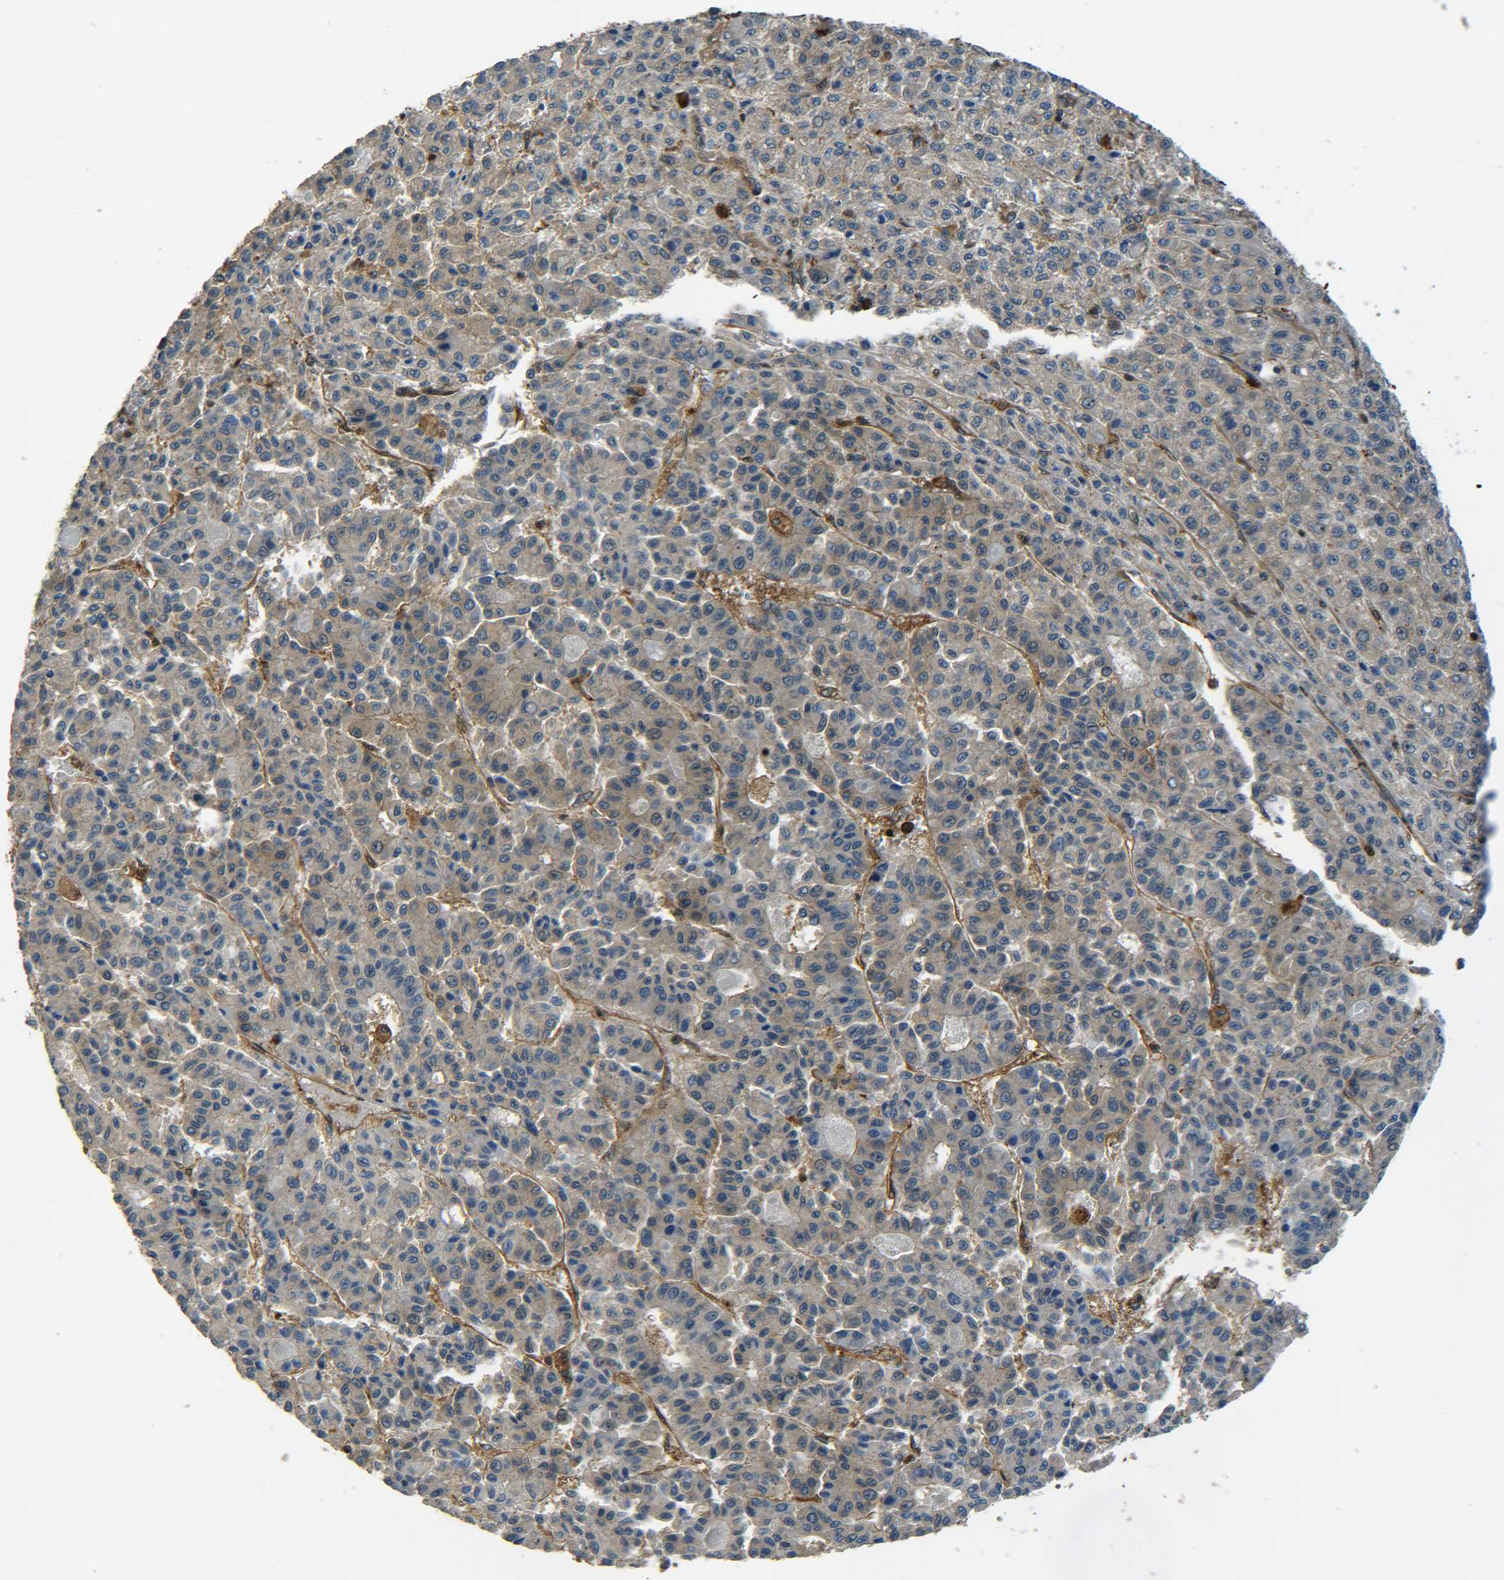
{"staining": {"intensity": "weak", "quantity": ">75%", "location": "cytoplasmic/membranous"}, "tissue": "liver cancer", "cell_type": "Tumor cells", "image_type": "cancer", "snomed": [{"axis": "morphology", "description": "Carcinoma, Hepatocellular, NOS"}, {"axis": "topography", "description": "Liver"}], "caption": "Immunohistochemical staining of human hepatocellular carcinoma (liver) shows low levels of weak cytoplasmic/membranous positivity in about >75% of tumor cells.", "gene": "PREB", "patient": {"sex": "male", "age": 70}}